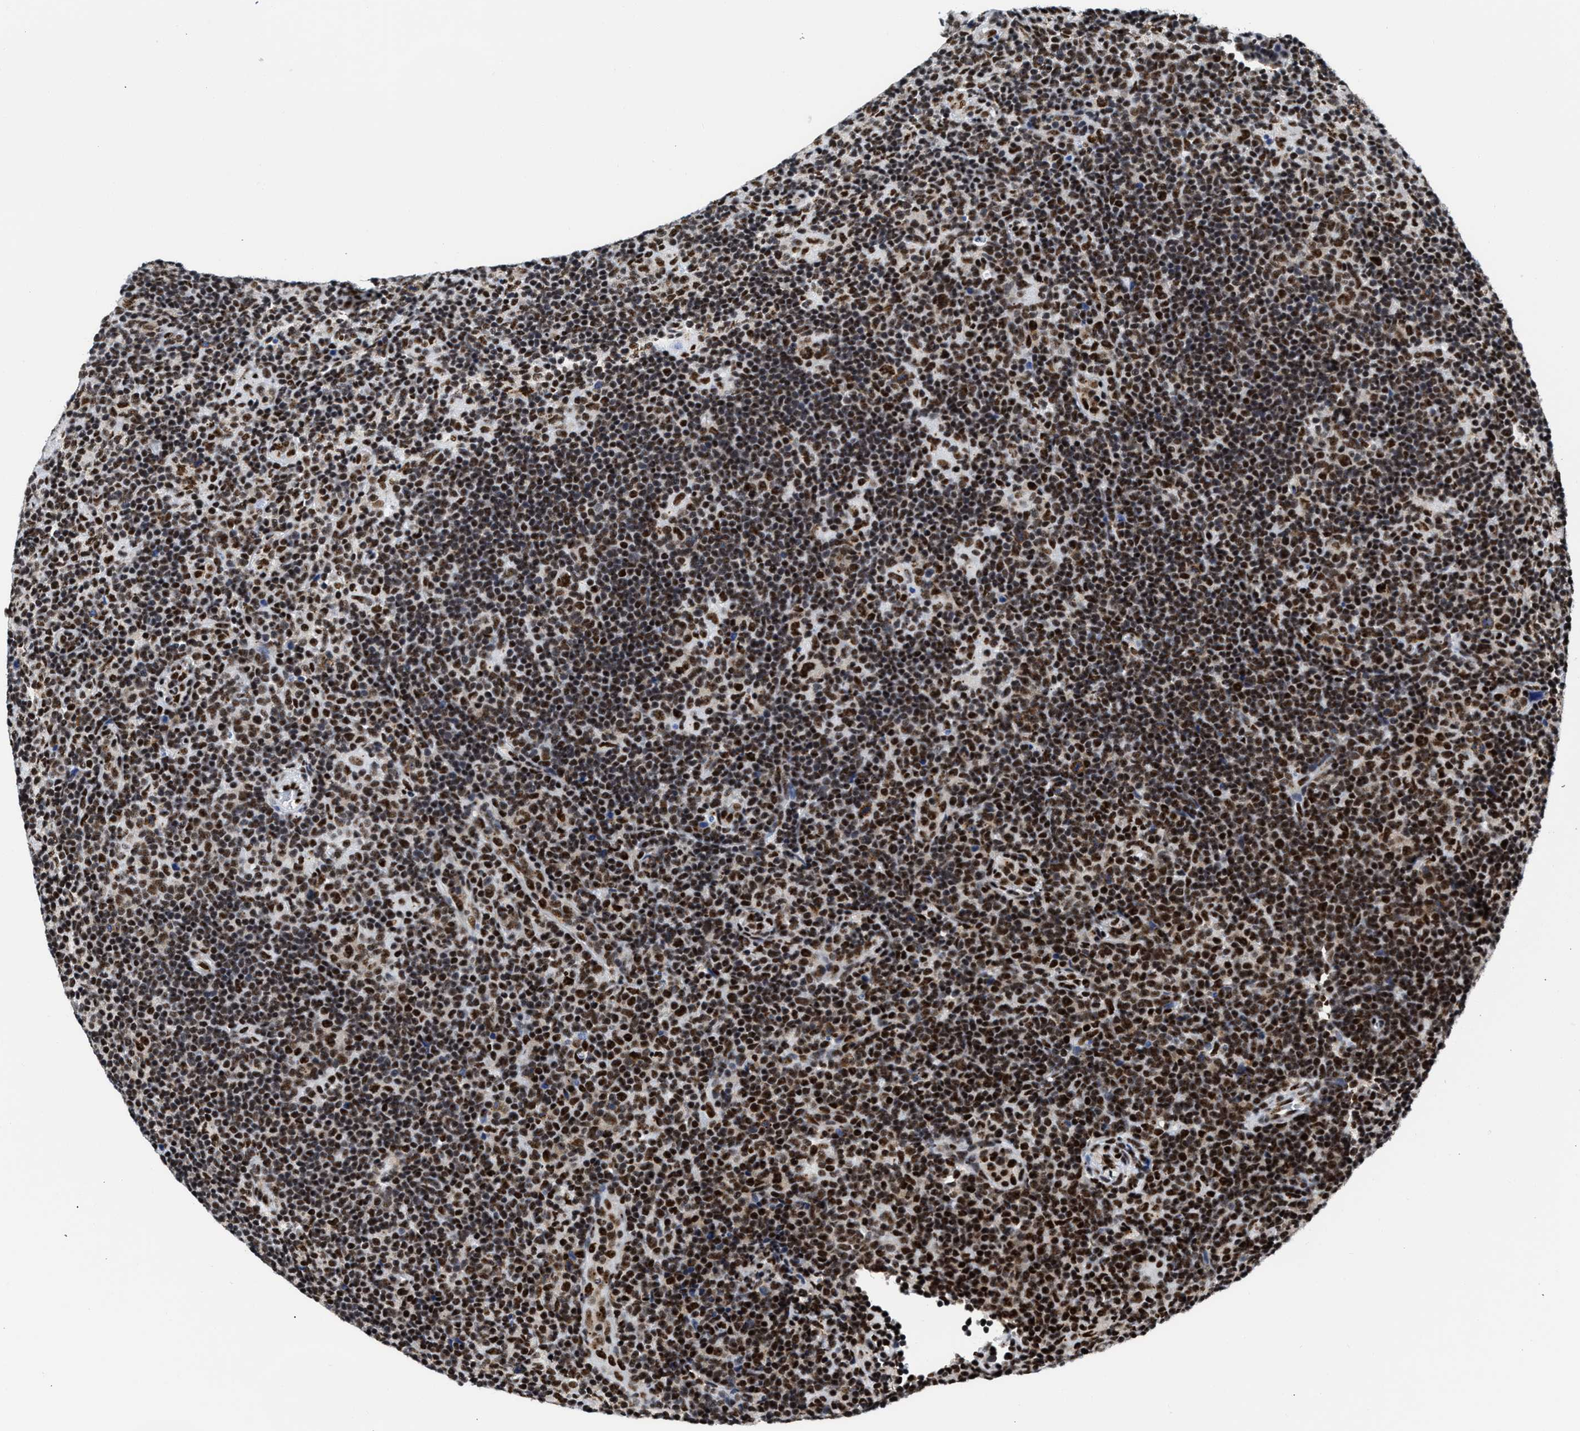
{"staining": {"intensity": "moderate", "quantity": ">75%", "location": "nuclear"}, "tissue": "lymphoma", "cell_type": "Tumor cells", "image_type": "cancer", "snomed": [{"axis": "morphology", "description": "Hodgkin's disease, NOS"}, {"axis": "topography", "description": "Lymph node"}], "caption": "Immunohistochemical staining of lymphoma reveals medium levels of moderate nuclear positivity in about >75% of tumor cells.", "gene": "RBM8A", "patient": {"sex": "female", "age": 57}}